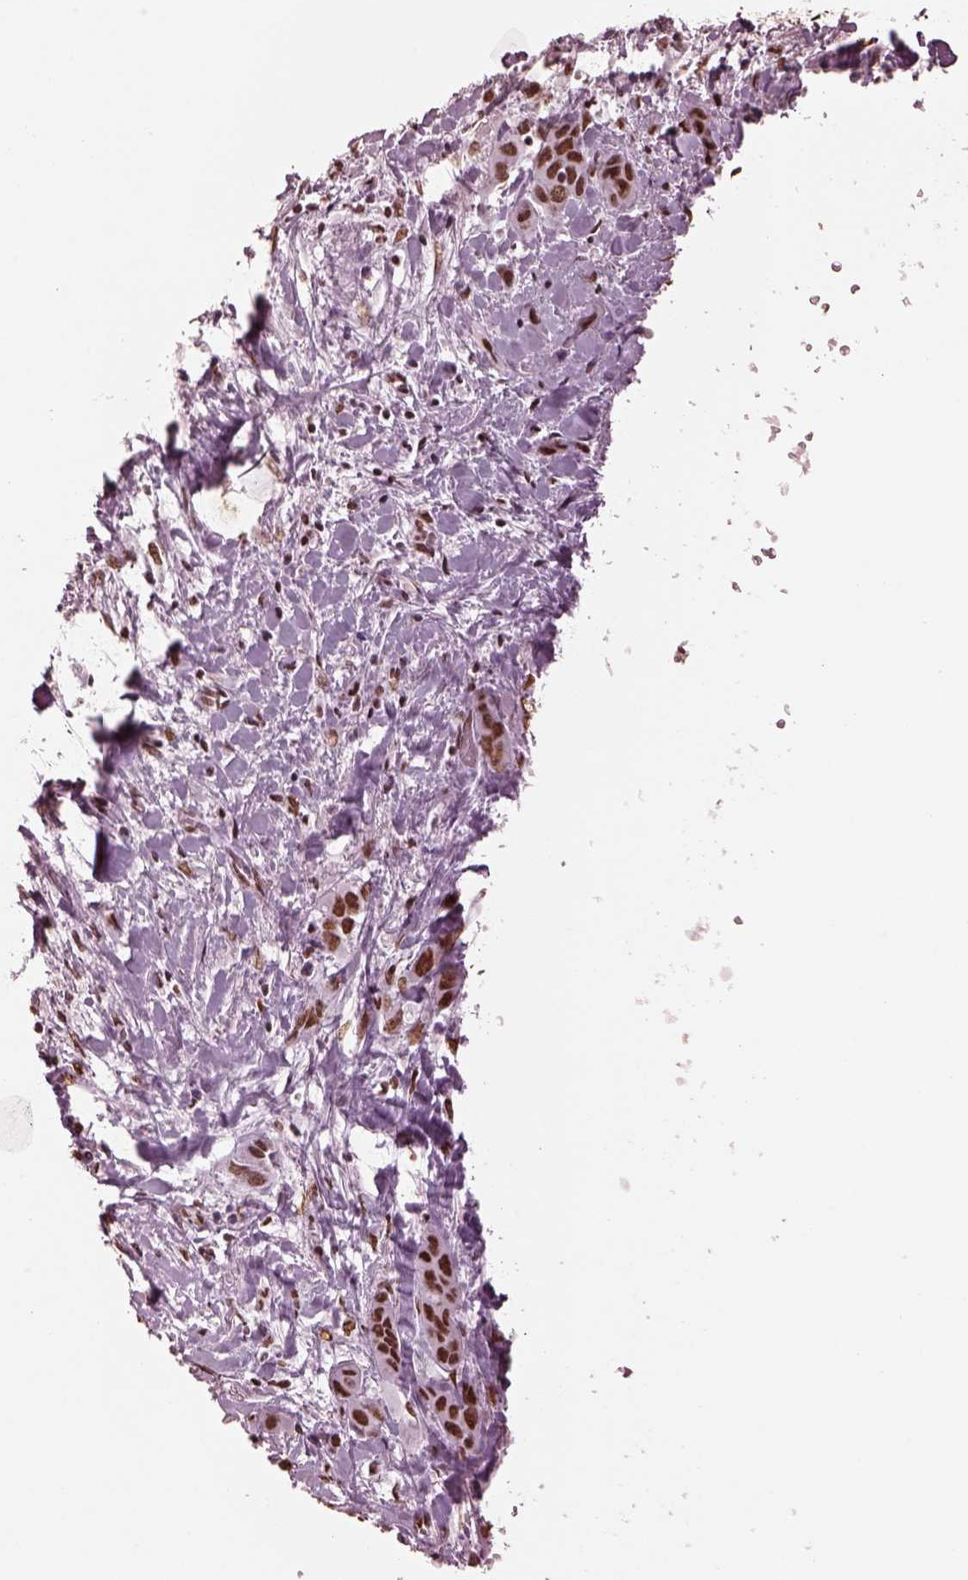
{"staining": {"intensity": "strong", "quantity": ">75%", "location": "nuclear"}, "tissue": "liver cancer", "cell_type": "Tumor cells", "image_type": "cancer", "snomed": [{"axis": "morphology", "description": "Cholangiocarcinoma"}, {"axis": "topography", "description": "Liver"}], "caption": "Immunohistochemical staining of liver cancer (cholangiocarcinoma) demonstrates strong nuclear protein expression in approximately >75% of tumor cells. The staining was performed using DAB, with brown indicating positive protein expression. Nuclei are stained blue with hematoxylin.", "gene": "CBFA2T3", "patient": {"sex": "female", "age": 52}}